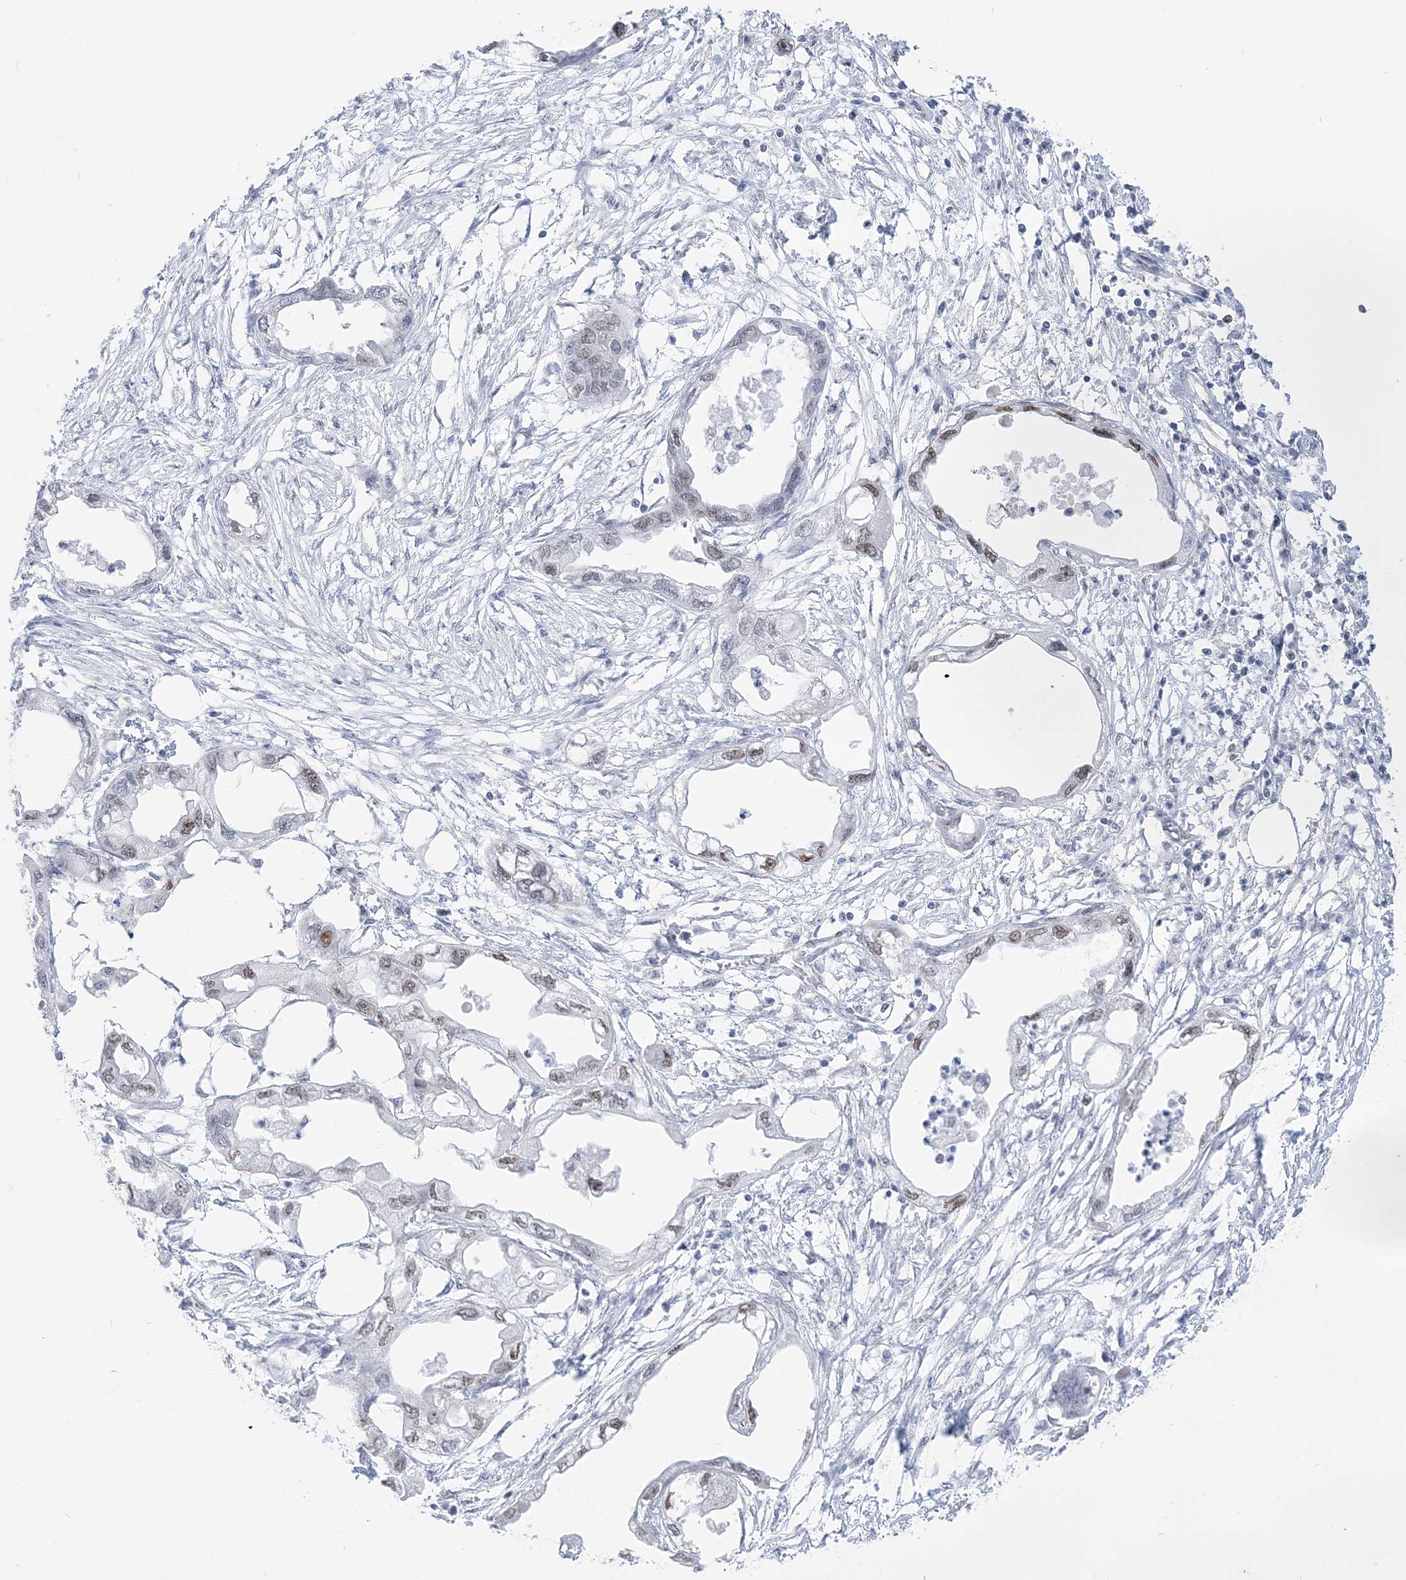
{"staining": {"intensity": "moderate", "quantity": "<25%", "location": "nuclear"}, "tissue": "endometrial cancer", "cell_type": "Tumor cells", "image_type": "cancer", "snomed": [{"axis": "morphology", "description": "Adenocarcinoma, NOS"}, {"axis": "morphology", "description": "Adenocarcinoma, metastatic, NOS"}, {"axis": "topography", "description": "Adipose tissue"}, {"axis": "topography", "description": "Endometrium"}], "caption": "An image showing moderate nuclear staining in approximately <25% of tumor cells in metastatic adenocarcinoma (endometrial), as visualized by brown immunohistochemical staining.", "gene": "DDX21", "patient": {"sex": "female", "age": 67}}